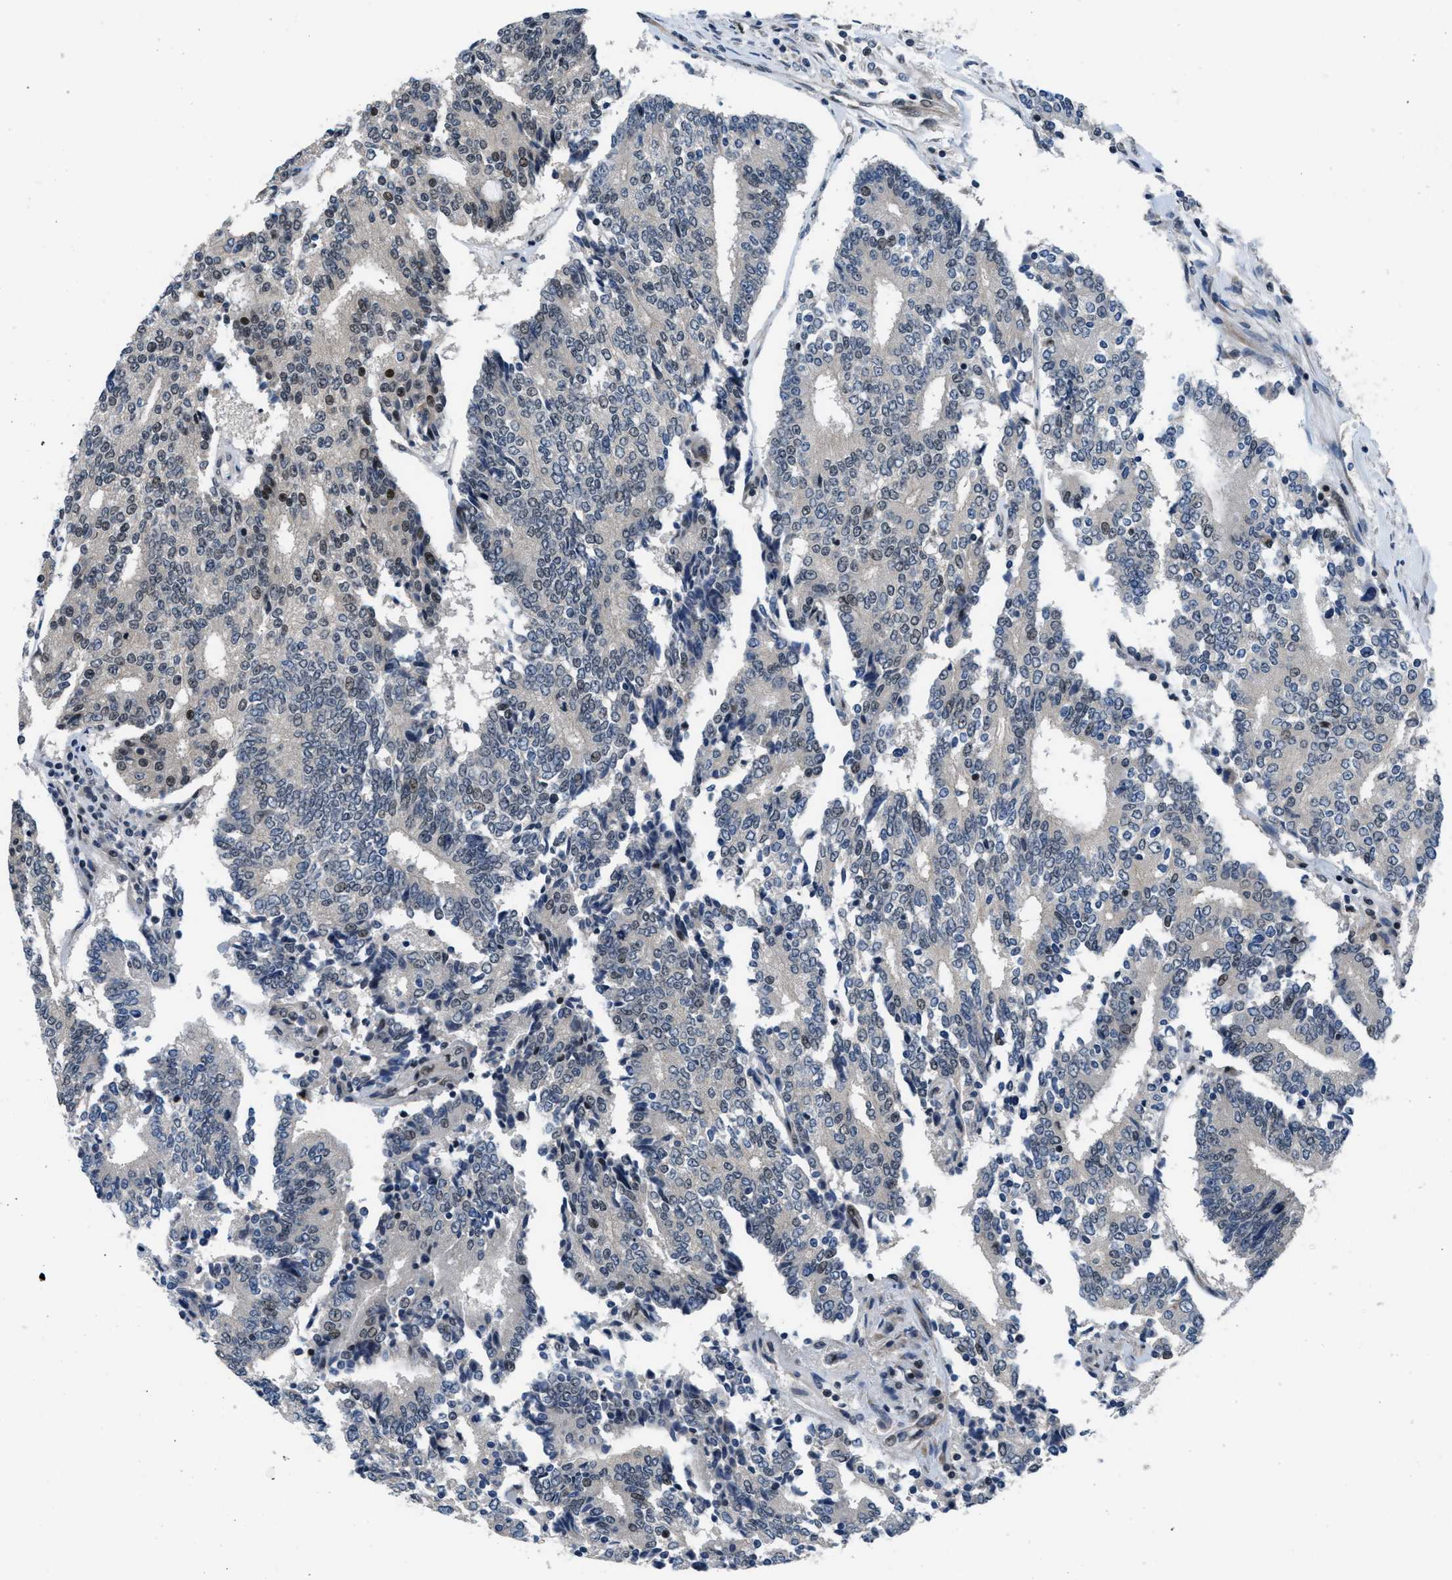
{"staining": {"intensity": "weak", "quantity": "<25%", "location": "nuclear"}, "tissue": "prostate cancer", "cell_type": "Tumor cells", "image_type": "cancer", "snomed": [{"axis": "morphology", "description": "Normal tissue, NOS"}, {"axis": "morphology", "description": "Adenocarcinoma, High grade"}, {"axis": "topography", "description": "Prostate"}, {"axis": "topography", "description": "Seminal veicle"}], "caption": "This is an immunohistochemistry micrograph of prostate cancer. There is no staining in tumor cells.", "gene": "SETD5", "patient": {"sex": "male", "age": 55}}